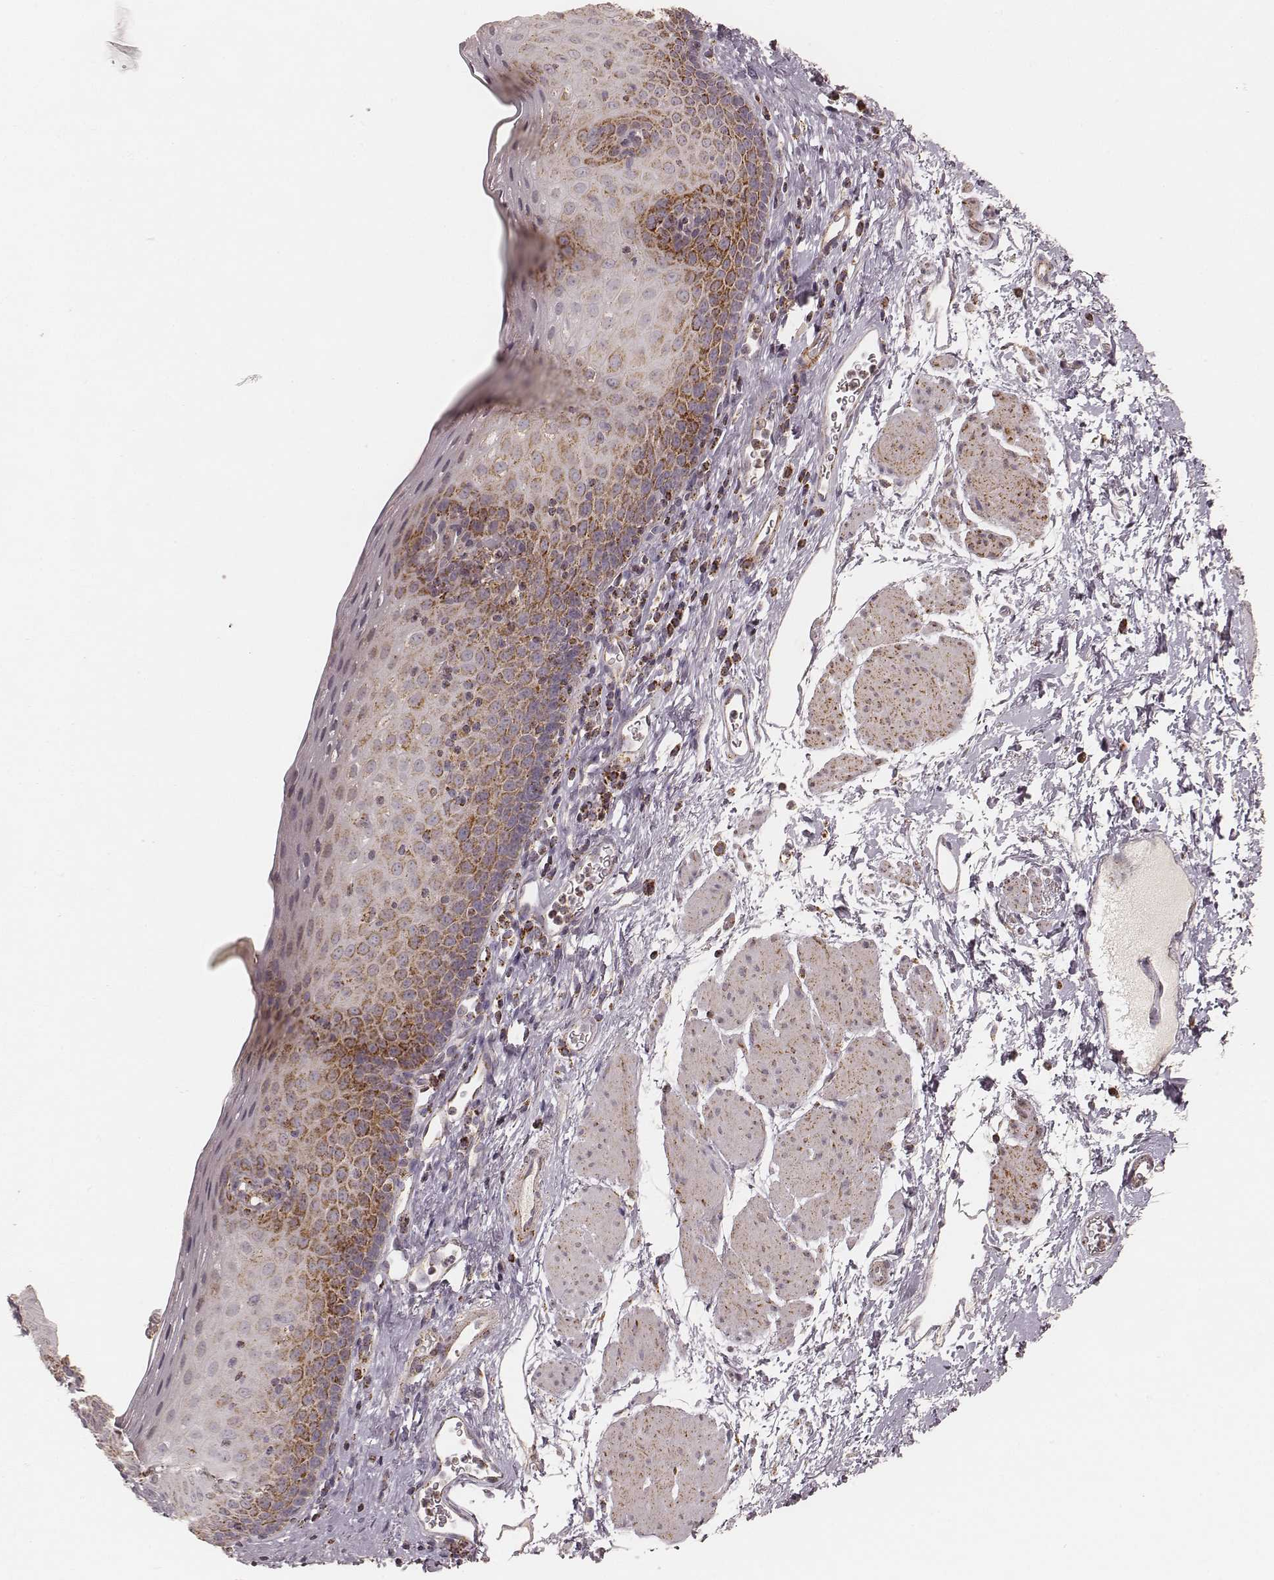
{"staining": {"intensity": "moderate", "quantity": "25%-75%", "location": "cytoplasmic/membranous"}, "tissue": "esophagus", "cell_type": "Squamous epithelial cells", "image_type": "normal", "snomed": [{"axis": "morphology", "description": "Normal tissue, NOS"}, {"axis": "topography", "description": "Esophagus"}], "caption": "Immunohistochemistry (IHC) of benign human esophagus reveals medium levels of moderate cytoplasmic/membranous positivity in approximately 25%-75% of squamous epithelial cells. The protein is shown in brown color, while the nuclei are stained blue.", "gene": "CS", "patient": {"sex": "female", "age": 64}}